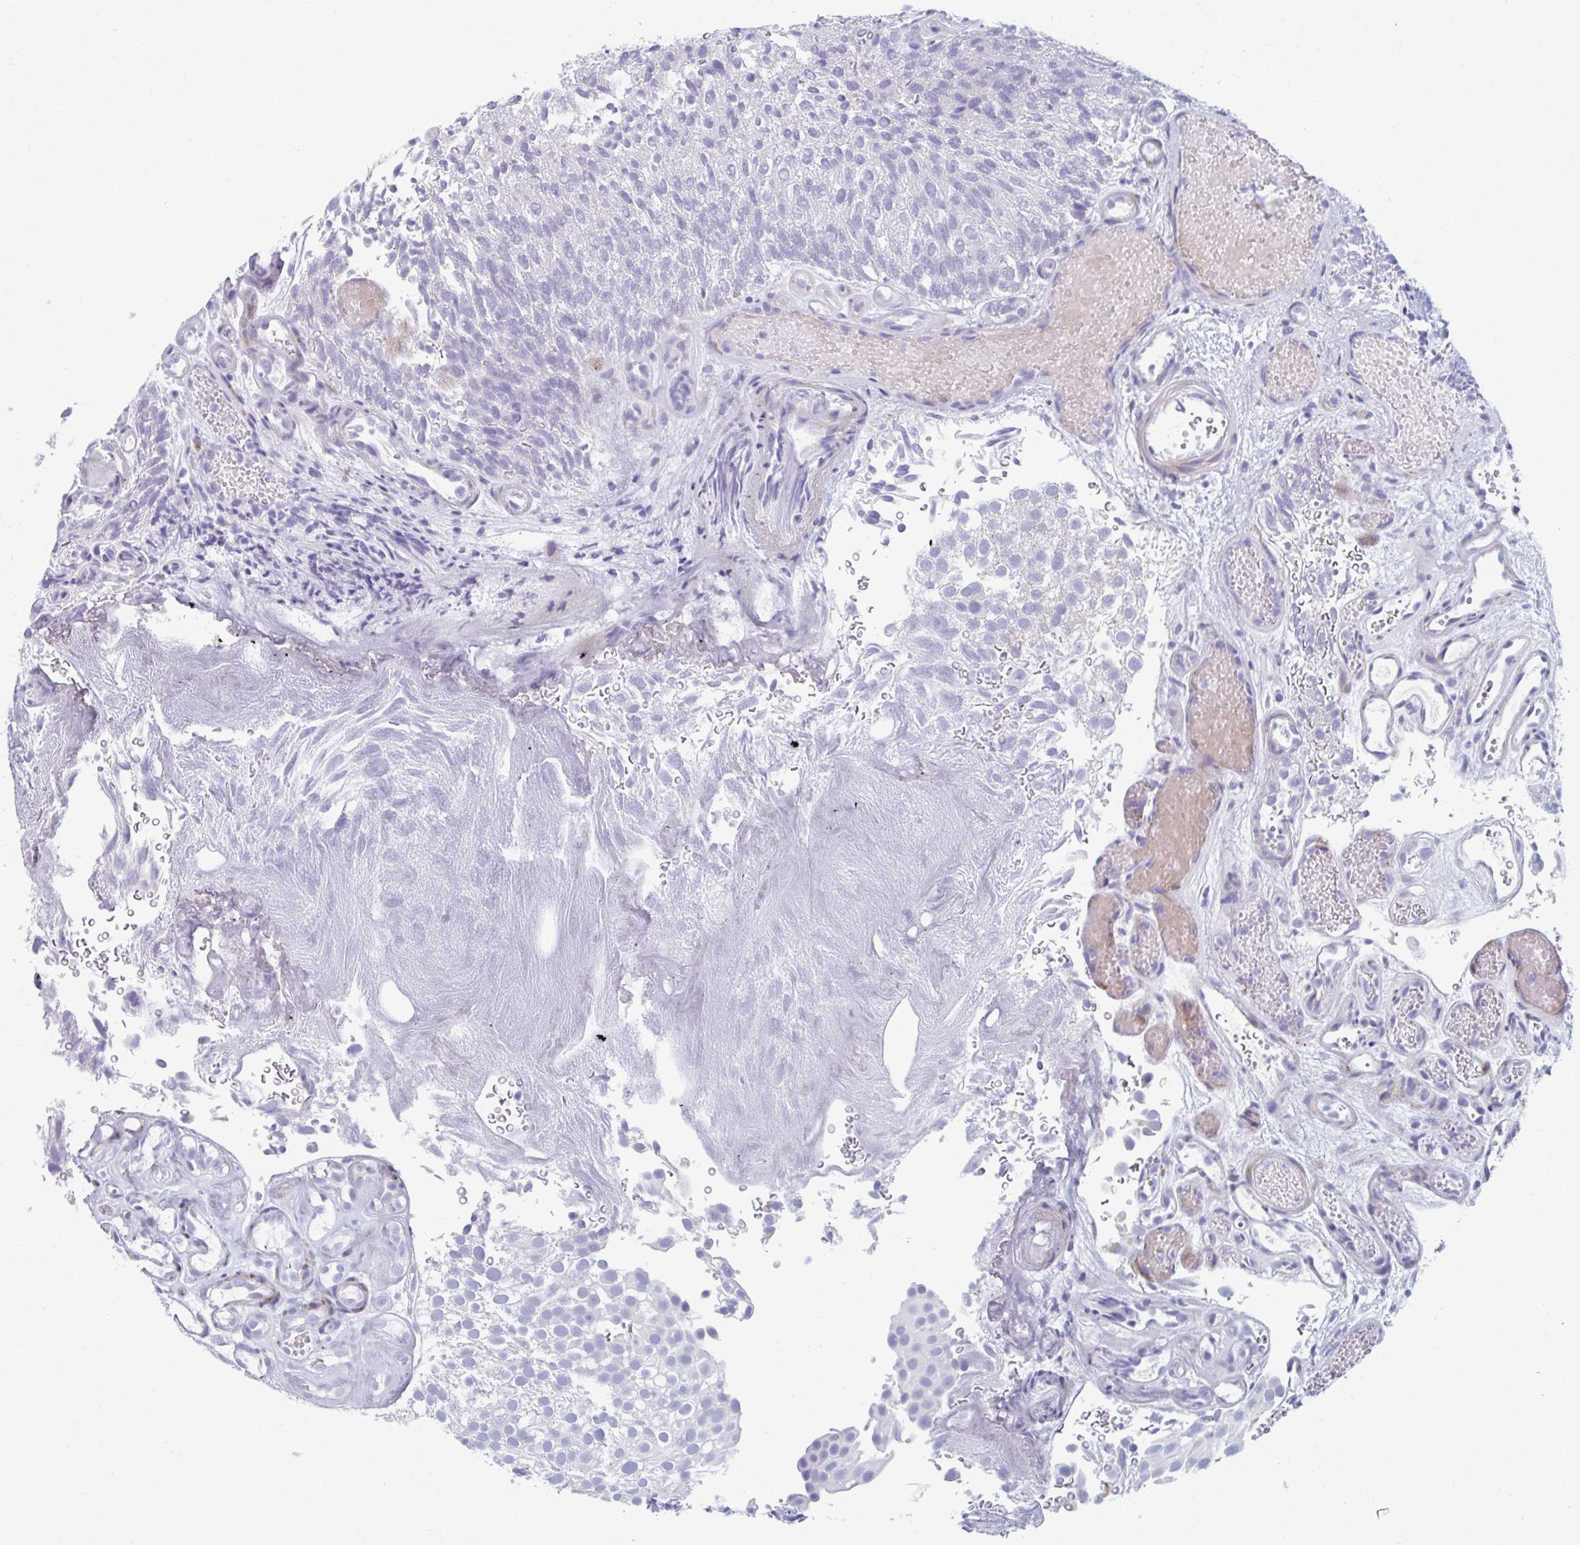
{"staining": {"intensity": "negative", "quantity": "none", "location": "none"}, "tissue": "urothelial cancer", "cell_type": "Tumor cells", "image_type": "cancer", "snomed": [{"axis": "morphology", "description": "Urothelial carcinoma, Low grade"}, {"axis": "topography", "description": "Urinary bladder"}], "caption": "This is an IHC image of human urothelial carcinoma (low-grade). There is no expression in tumor cells.", "gene": "OLFM2", "patient": {"sex": "male", "age": 78}}